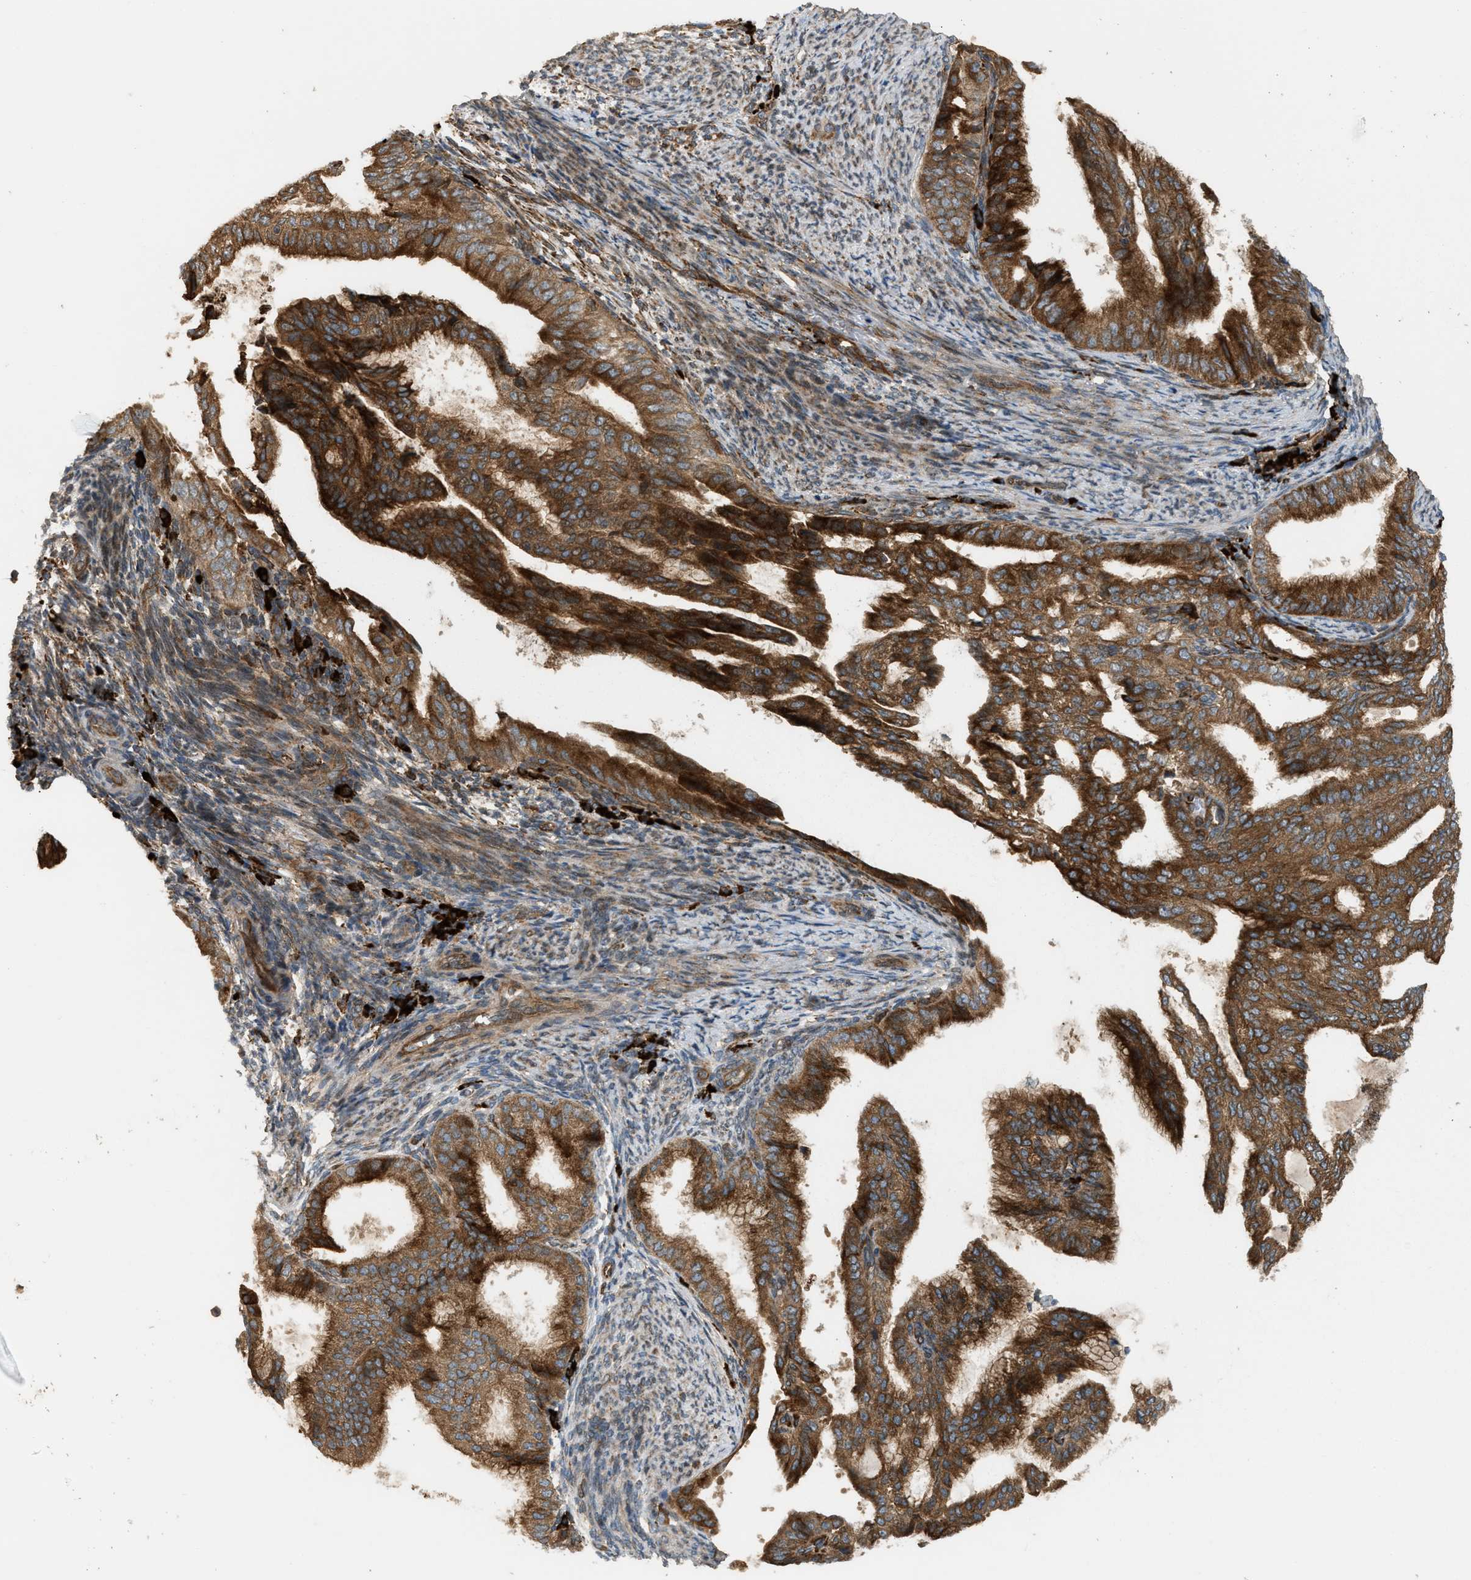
{"staining": {"intensity": "strong", "quantity": ">75%", "location": "cytoplasmic/membranous"}, "tissue": "endometrial cancer", "cell_type": "Tumor cells", "image_type": "cancer", "snomed": [{"axis": "morphology", "description": "Adenocarcinoma, NOS"}, {"axis": "topography", "description": "Endometrium"}], "caption": "Immunohistochemical staining of human endometrial cancer (adenocarcinoma) exhibits high levels of strong cytoplasmic/membranous protein positivity in approximately >75% of tumor cells.", "gene": "BAIAP2L1", "patient": {"sex": "female", "age": 58}}